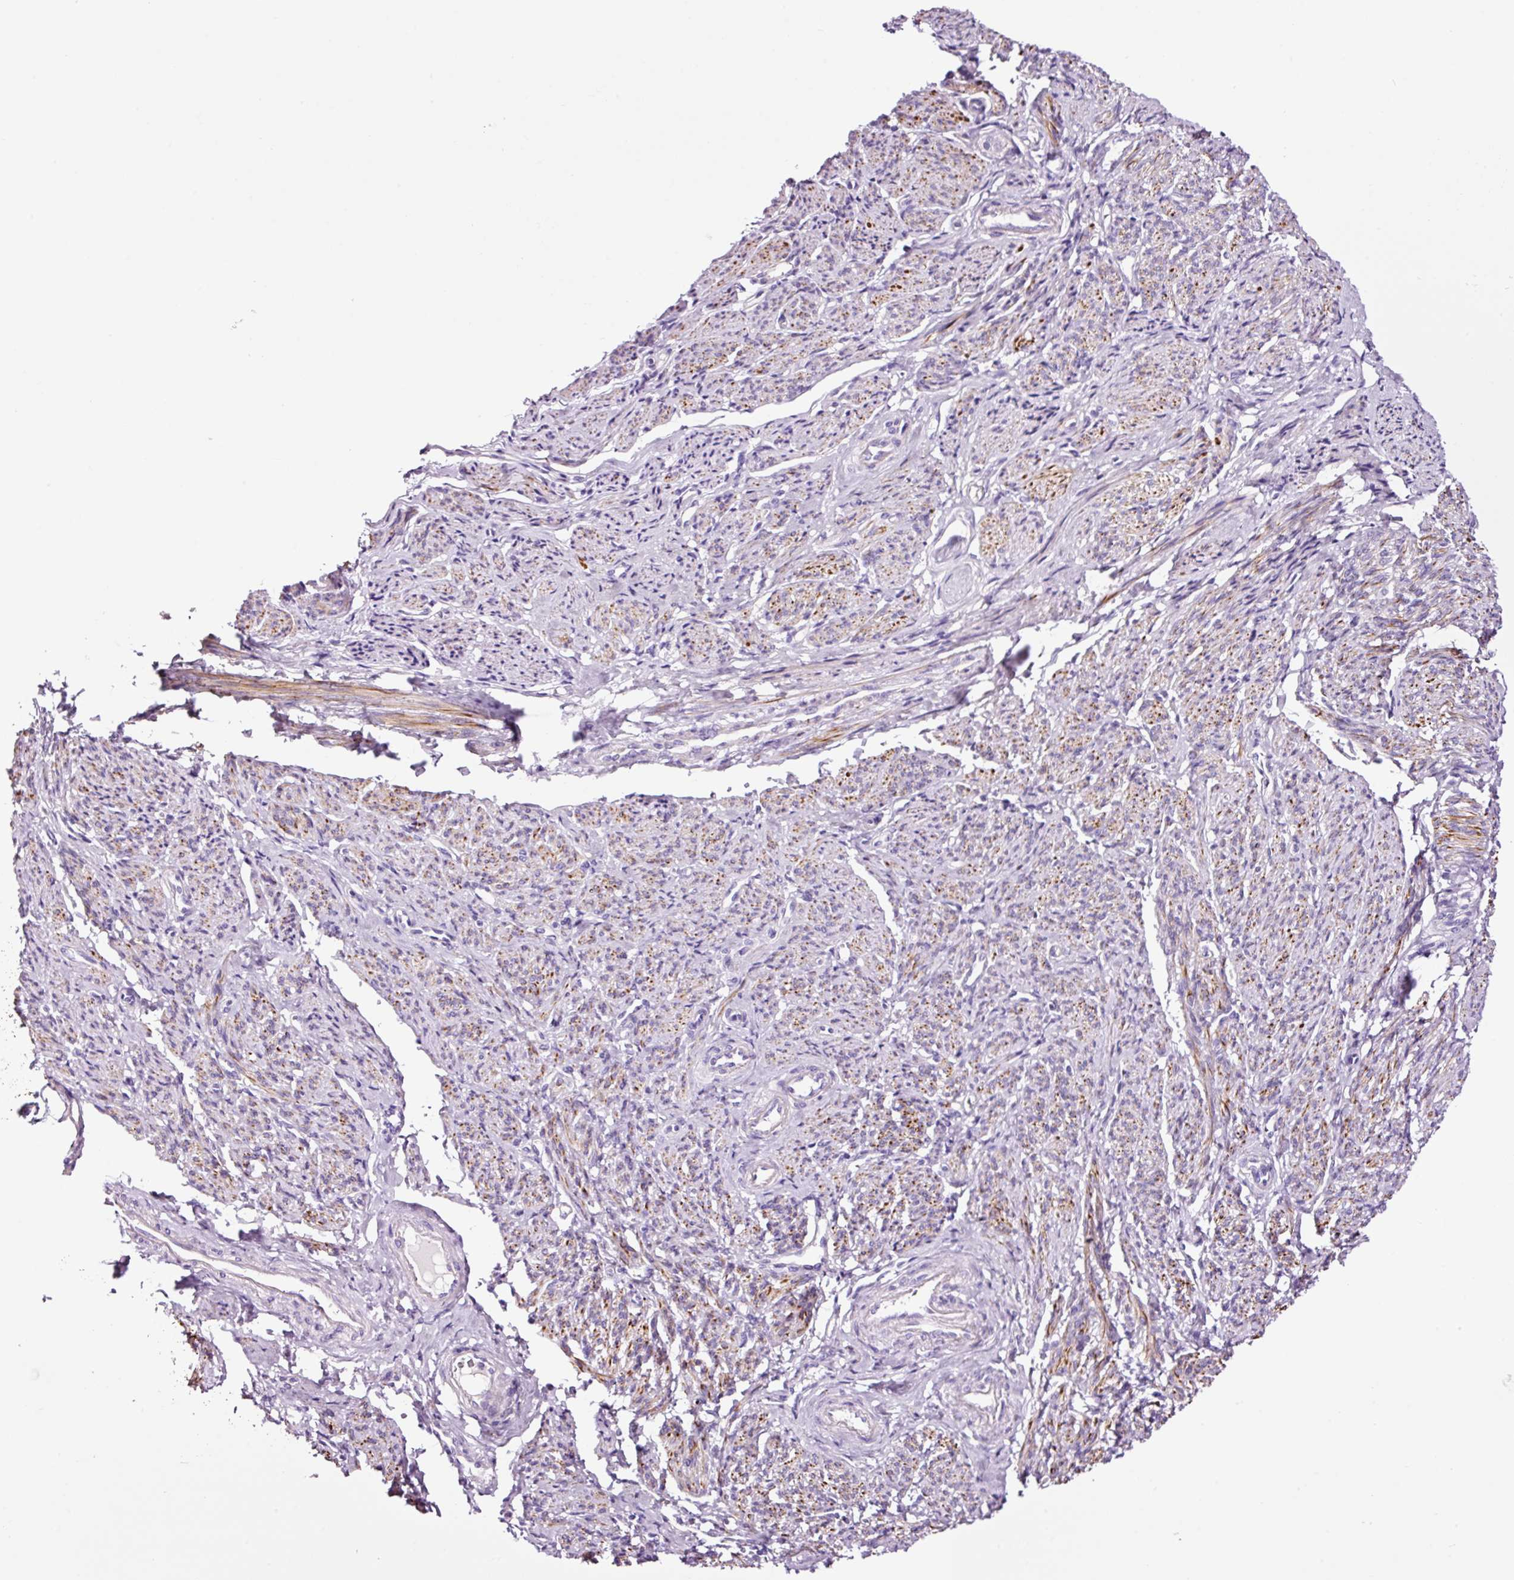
{"staining": {"intensity": "moderate", "quantity": "25%-75%", "location": "cytoplasmic/membranous"}, "tissue": "smooth muscle", "cell_type": "Smooth muscle cells", "image_type": "normal", "snomed": [{"axis": "morphology", "description": "Normal tissue, NOS"}, {"axis": "topography", "description": "Smooth muscle"}], "caption": "Immunohistochemistry histopathology image of unremarkable smooth muscle stained for a protein (brown), which reveals medium levels of moderate cytoplasmic/membranous positivity in approximately 25%-75% of smooth muscle cells.", "gene": "PAM", "patient": {"sex": "female", "age": 65}}